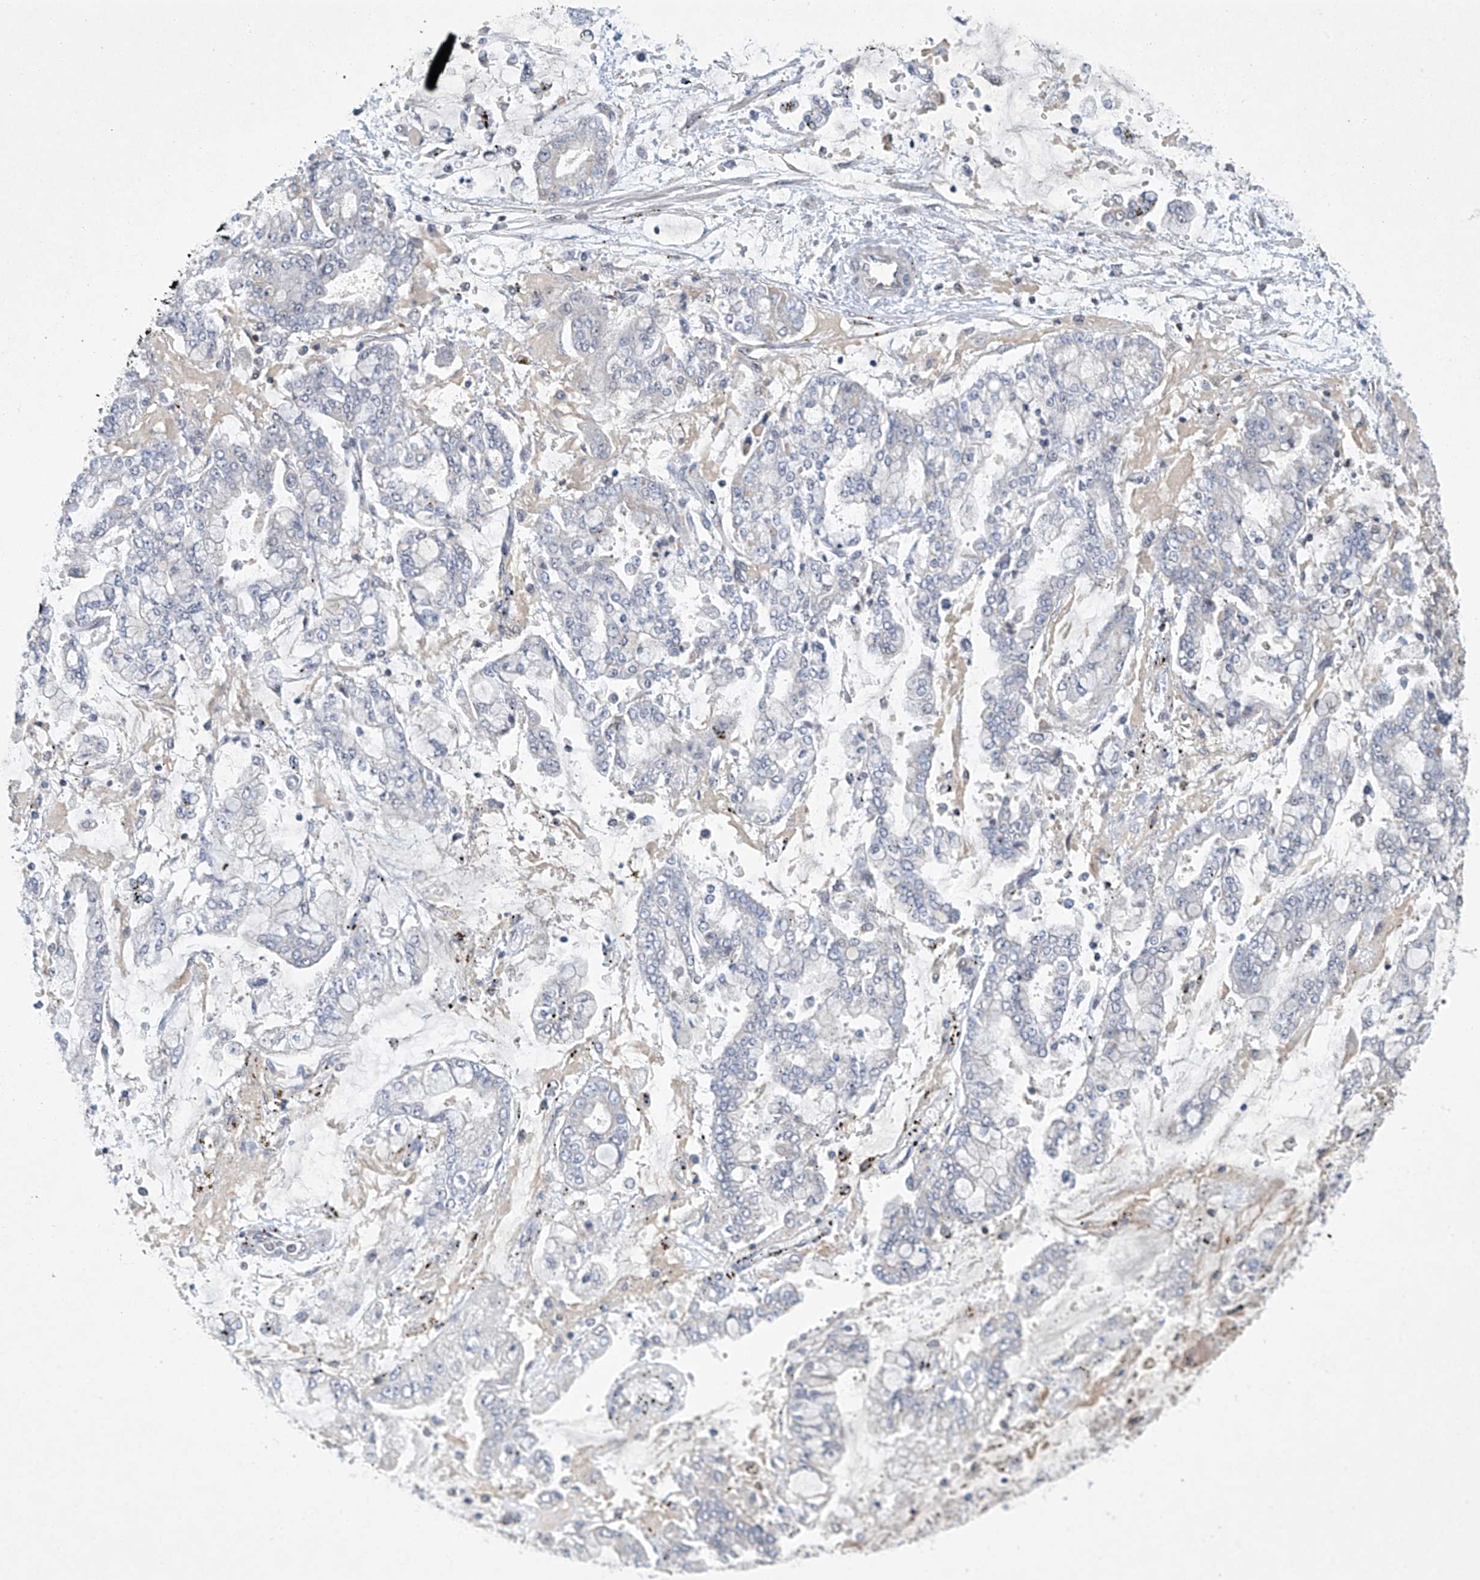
{"staining": {"intensity": "negative", "quantity": "none", "location": "none"}, "tissue": "stomach cancer", "cell_type": "Tumor cells", "image_type": "cancer", "snomed": [{"axis": "morphology", "description": "Normal tissue, NOS"}, {"axis": "morphology", "description": "Adenocarcinoma, NOS"}, {"axis": "topography", "description": "Stomach, upper"}, {"axis": "topography", "description": "Stomach"}], "caption": "Immunohistochemistry histopathology image of neoplastic tissue: human stomach adenocarcinoma stained with DAB shows no significant protein positivity in tumor cells.", "gene": "TAF8", "patient": {"sex": "male", "age": 76}}